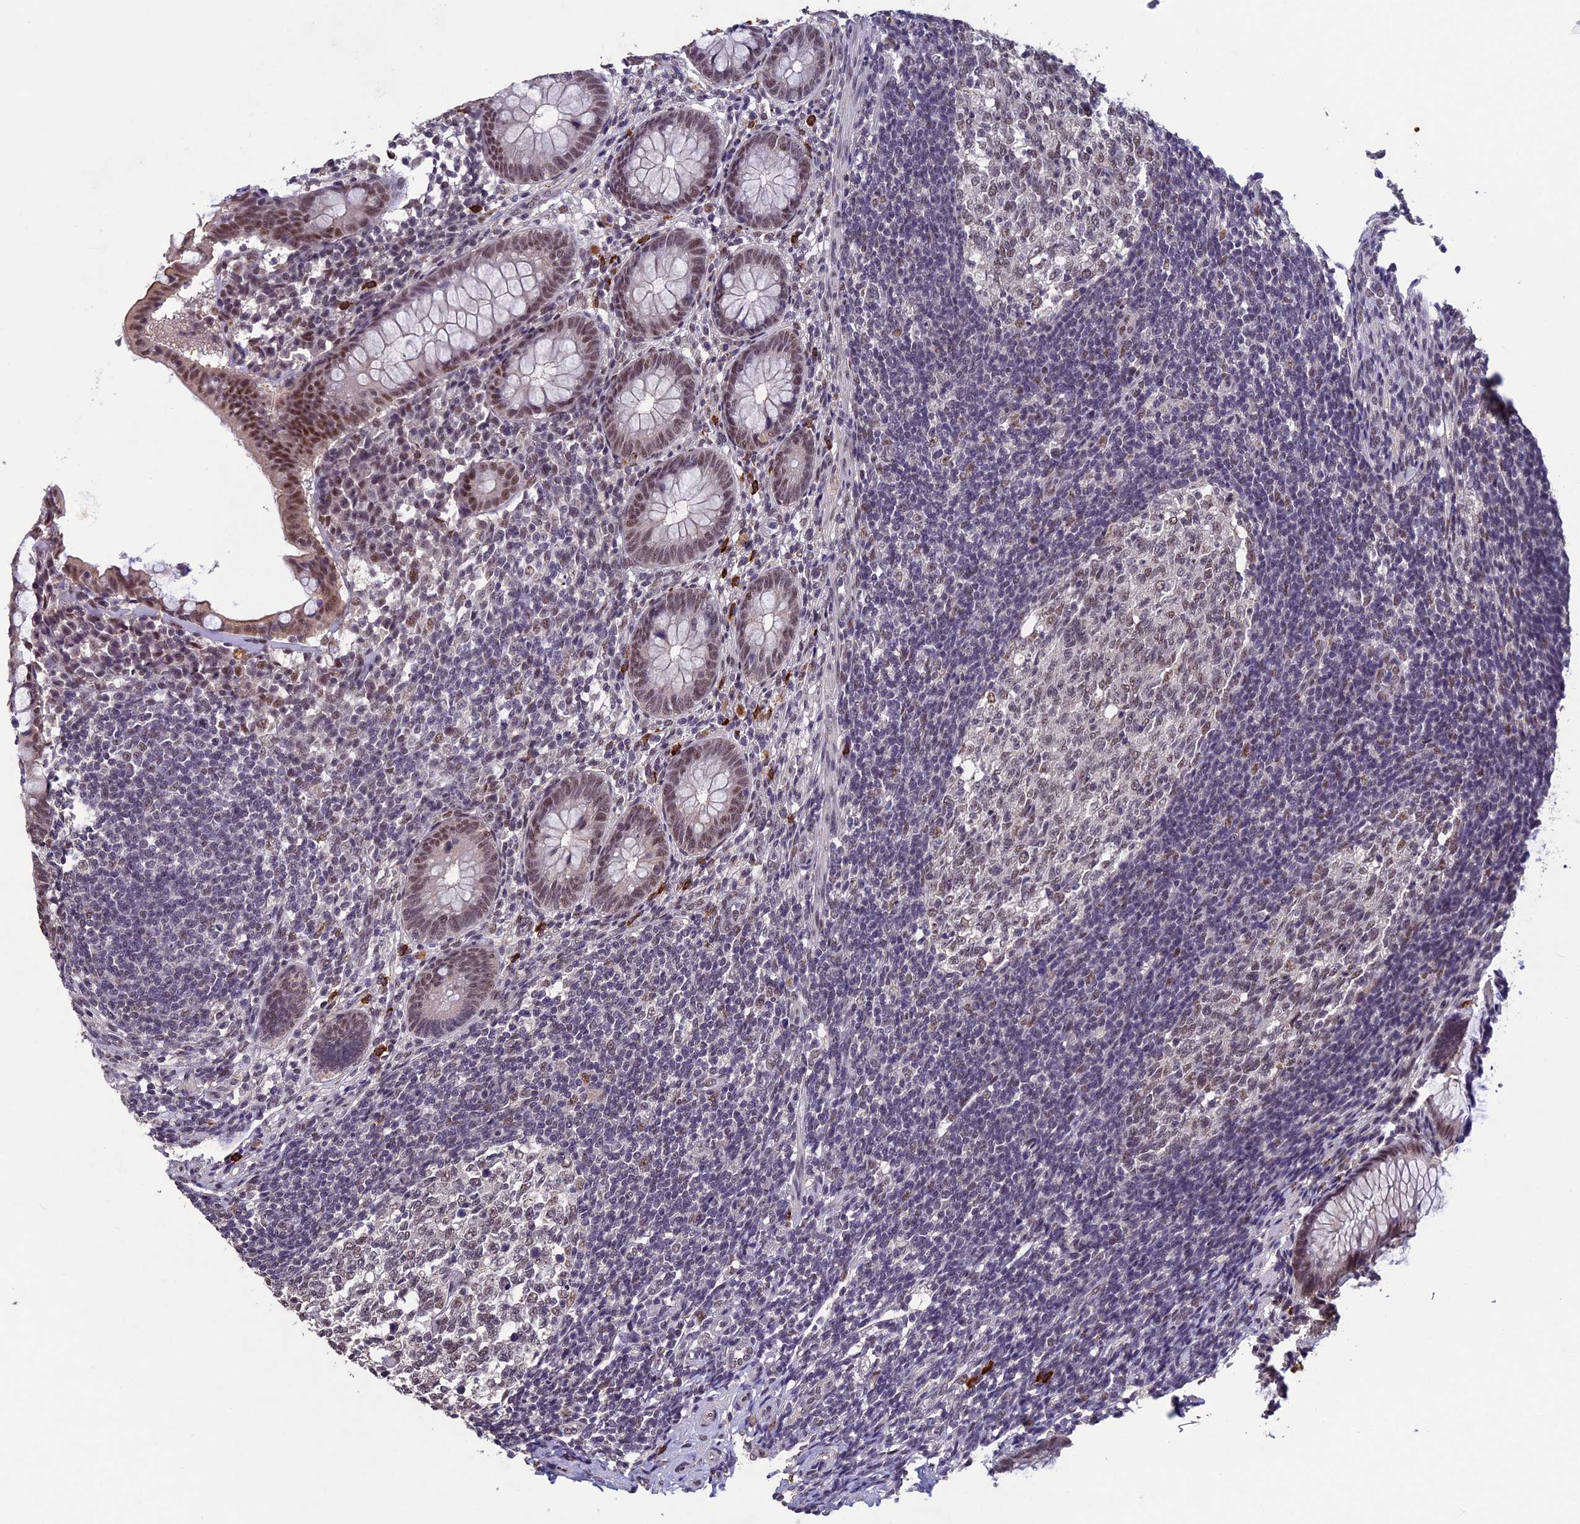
{"staining": {"intensity": "moderate", "quantity": ">75%", "location": "nuclear"}, "tissue": "appendix", "cell_type": "Glandular cells", "image_type": "normal", "snomed": [{"axis": "morphology", "description": "Normal tissue, NOS"}, {"axis": "topography", "description": "Appendix"}], "caption": "Immunohistochemistry (IHC) photomicrograph of benign appendix: human appendix stained using immunohistochemistry (IHC) demonstrates medium levels of moderate protein expression localized specifically in the nuclear of glandular cells, appearing as a nuclear brown color.", "gene": "RNF40", "patient": {"sex": "female", "age": 33}}